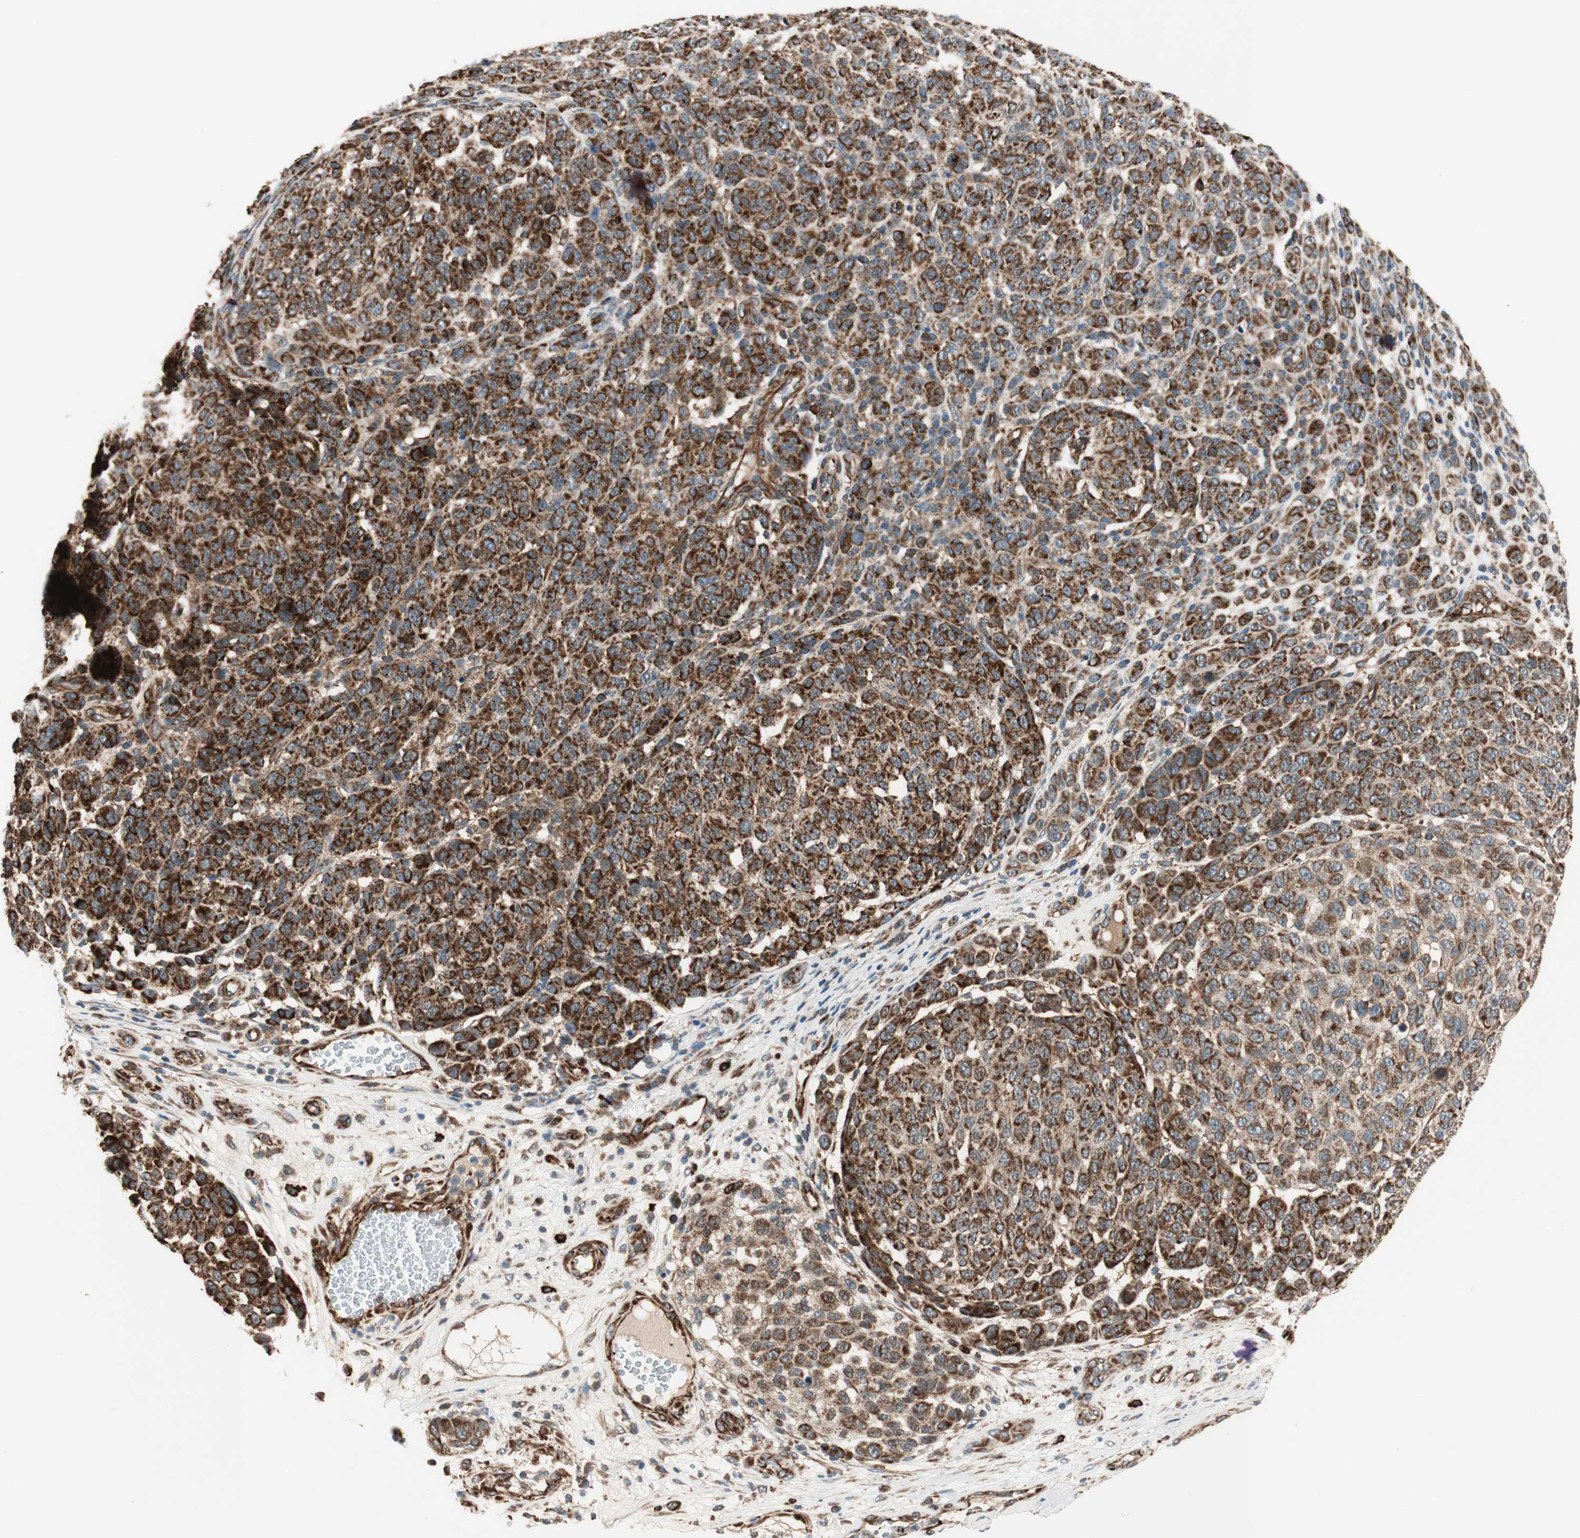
{"staining": {"intensity": "strong", "quantity": ">75%", "location": "cytoplasmic/membranous"}, "tissue": "melanoma", "cell_type": "Tumor cells", "image_type": "cancer", "snomed": [{"axis": "morphology", "description": "Malignant melanoma, NOS"}, {"axis": "topography", "description": "Skin"}], "caption": "Immunohistochemistry image of melanoma stained for a protein (brown), which displays high levels of strong cytoplasmic/membranous positivity in approximately >75% of tumor cells.", "gene": "AKAP1", "patient": {"sex": "male", "age": 59}}